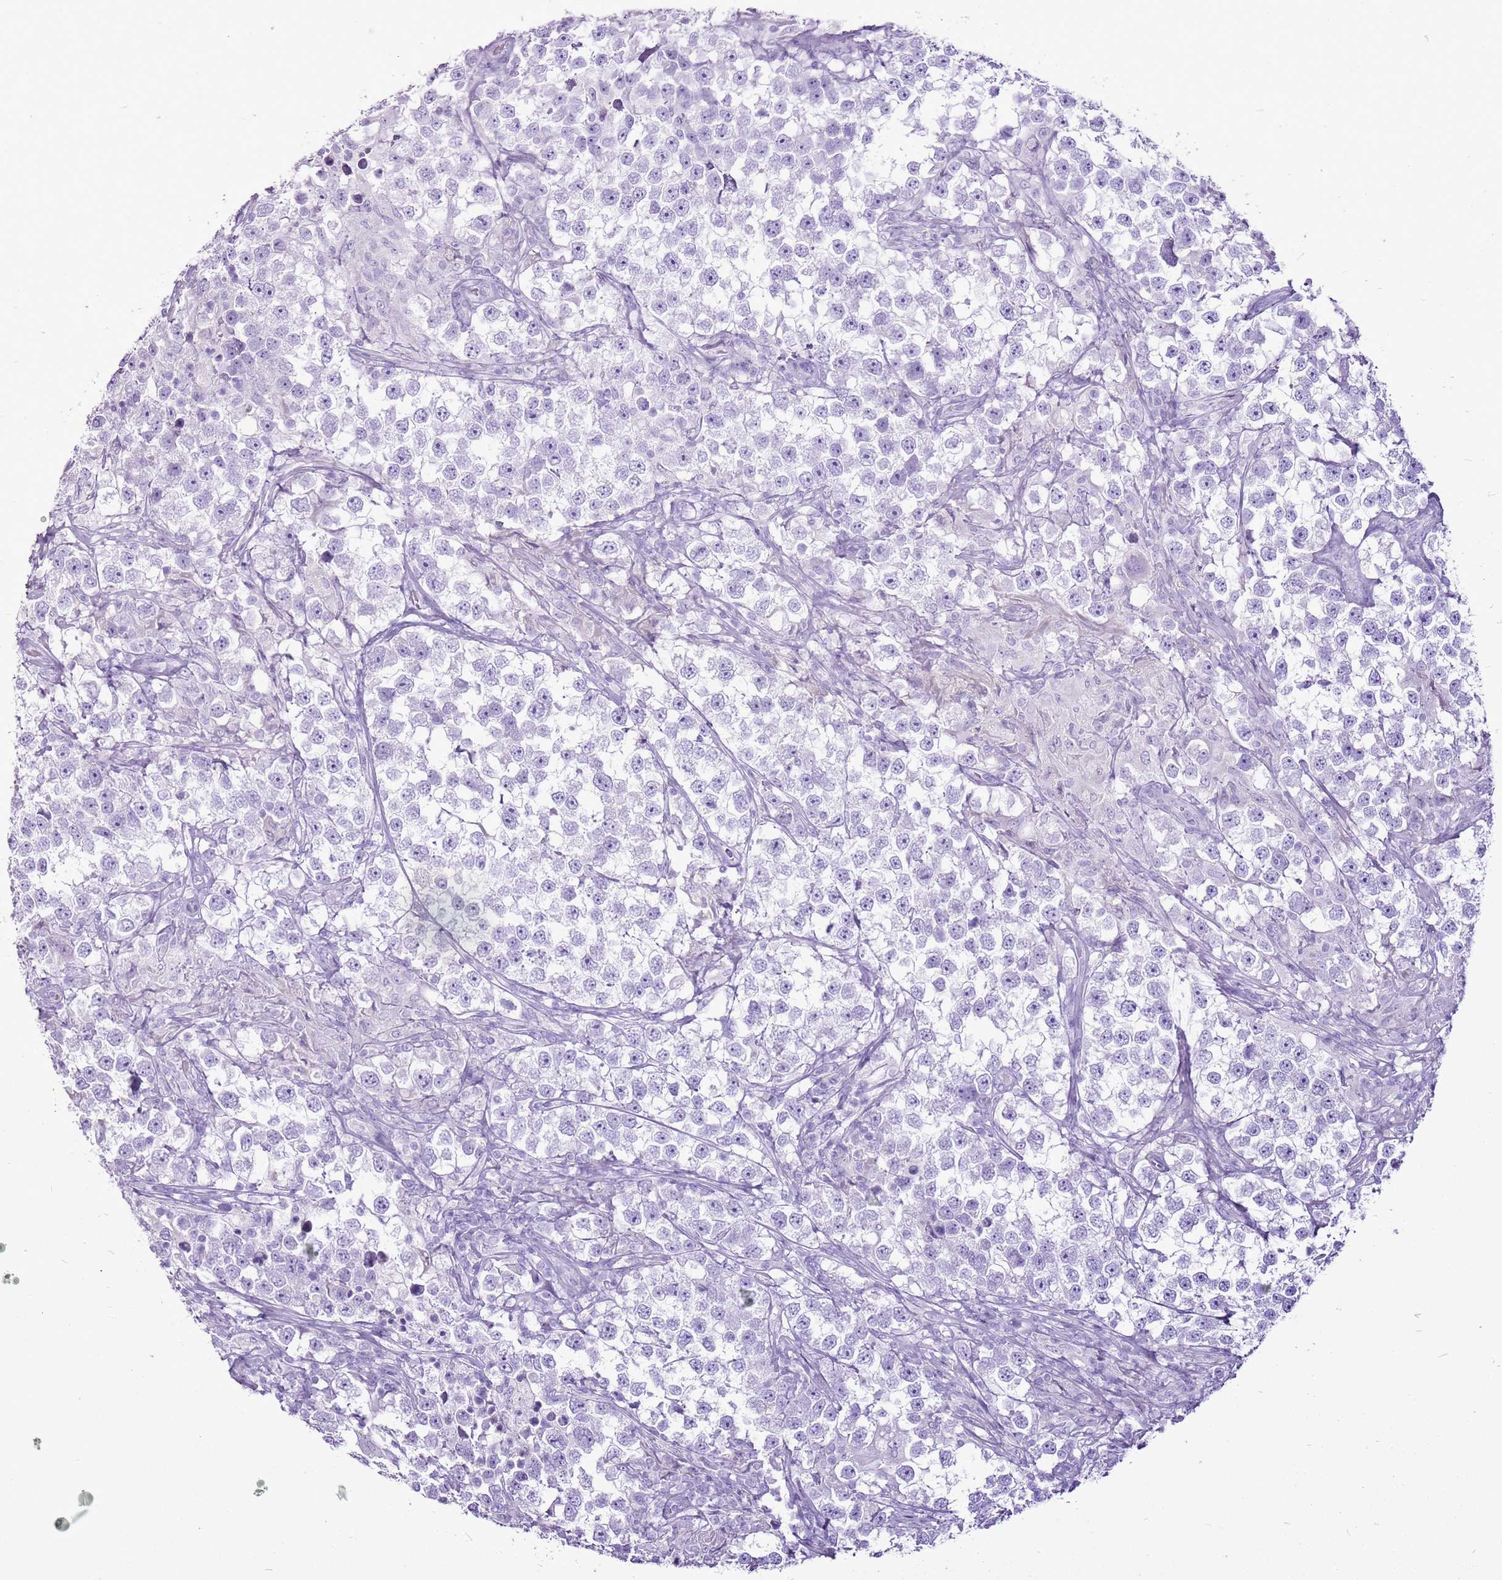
{"staining": {"intensity": "negative", "quantity": "none", "location": "none"}, "tissue": "testis cancer", "cell_type": "Tumor cells", "image_type": "cancer", "snomed": [{"axis": "morphology", "description": "Seminoma, NOS"}, {"axis": "topography", "description": "Testis"}], "caption": "Immunohistochemistry image of neoplastic tissue: human testis seminoma stained with DAB displays no significant protein positivity in tumor cells.", "gene": "CNFN", "patient": {"sex": "male", "age": 46}}